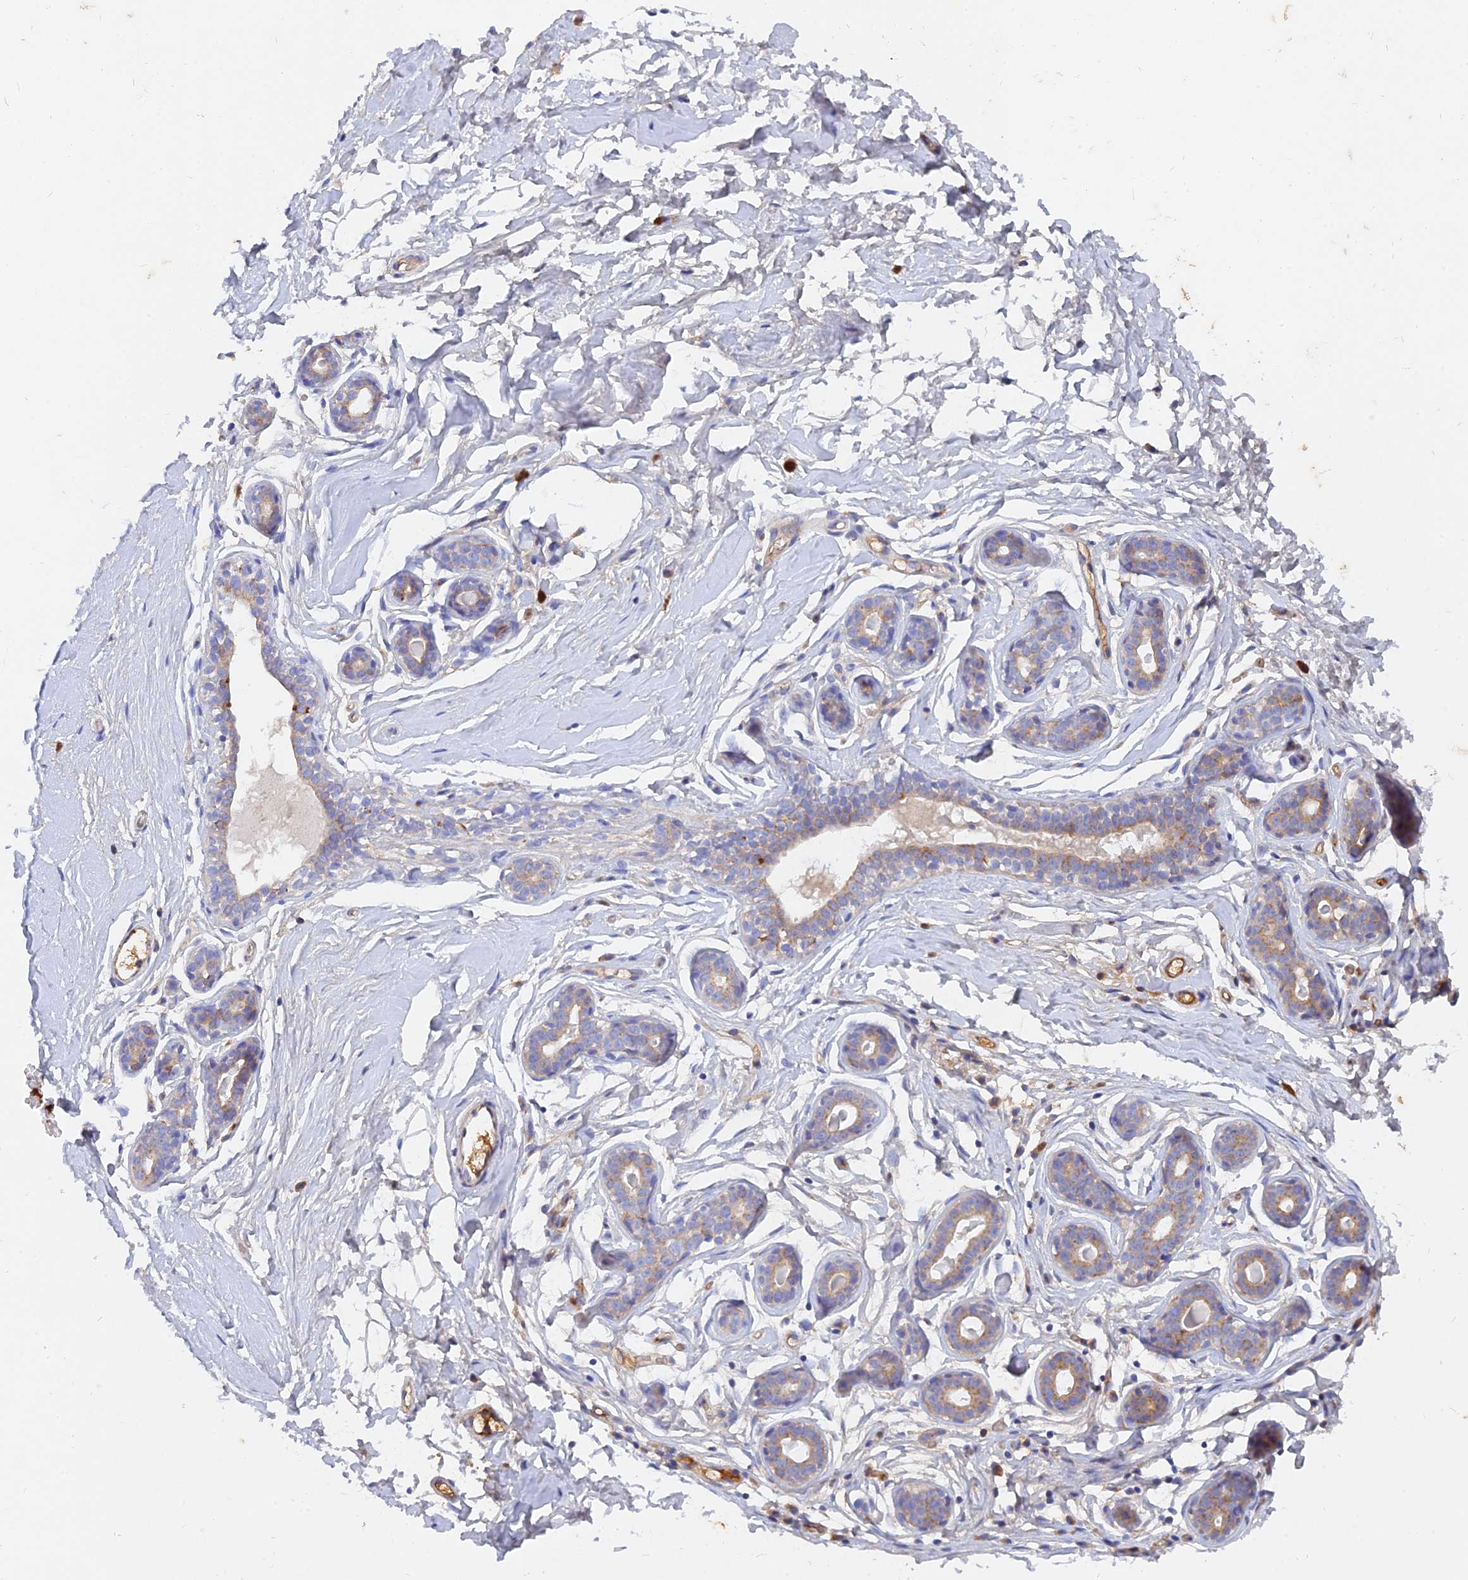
{"staining": {"intensity": "negative", "quantity": "none", "location": "none"}, "tissue": "breast", "cell_type": "Adipocytes", "image_type": "normal", "snomed": [{"axis": "morphology", "description": "Normal tissue, NOS"}, {"axis": "morphology", "description": "Adenoma, NOS"}, {"axis": "topography", "description": "Breast"}], "caption": "Adipocytes are negative for protein expression in normal human breast. (DAB IHC visualized using brightfield microscopy, high magnification).", "gene": "MROH1", "patient": {"sex": "female", "age": 23}}